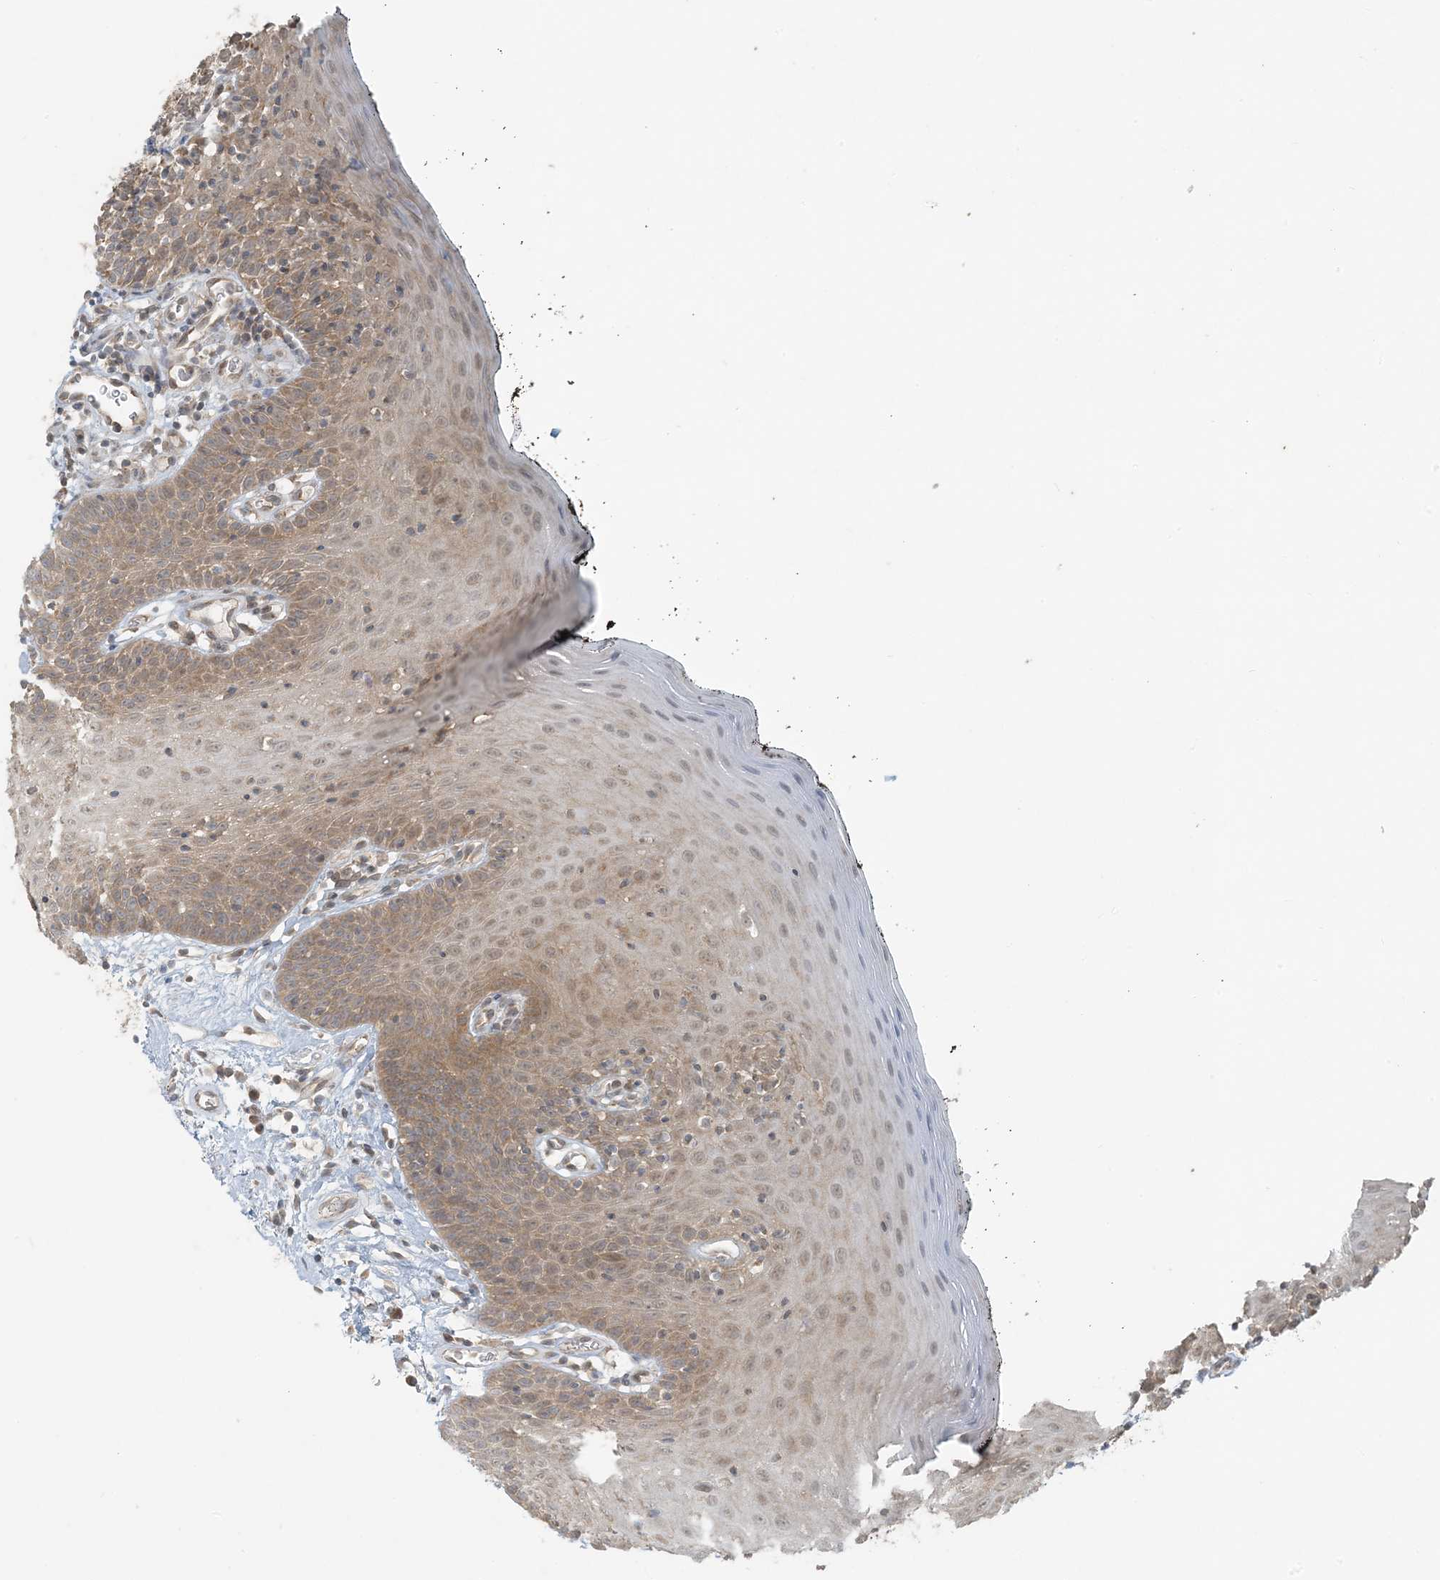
{"staining": {"intensity": "weak", "quantity": "25%-75%", "location": "cytoplasmic/membranous"}, "tissue": "oral mucosa", "cell_type": "Squamous epithelial cells", "image_type": "normal", "snomed": [{"axis": "morphology", "description": "Normal tissue, NOS"}, {"axis": "topography", "description": "Oral tissue"}], "caption": "This image exhibits IHC staining of normal oral mucosa, with low weak cytoplasmic/membranous staining in approximately 25%-75% of squamous epithelial cells.", "gene": "BCORL1", "patient": {"sex": "male", "age": 74}}